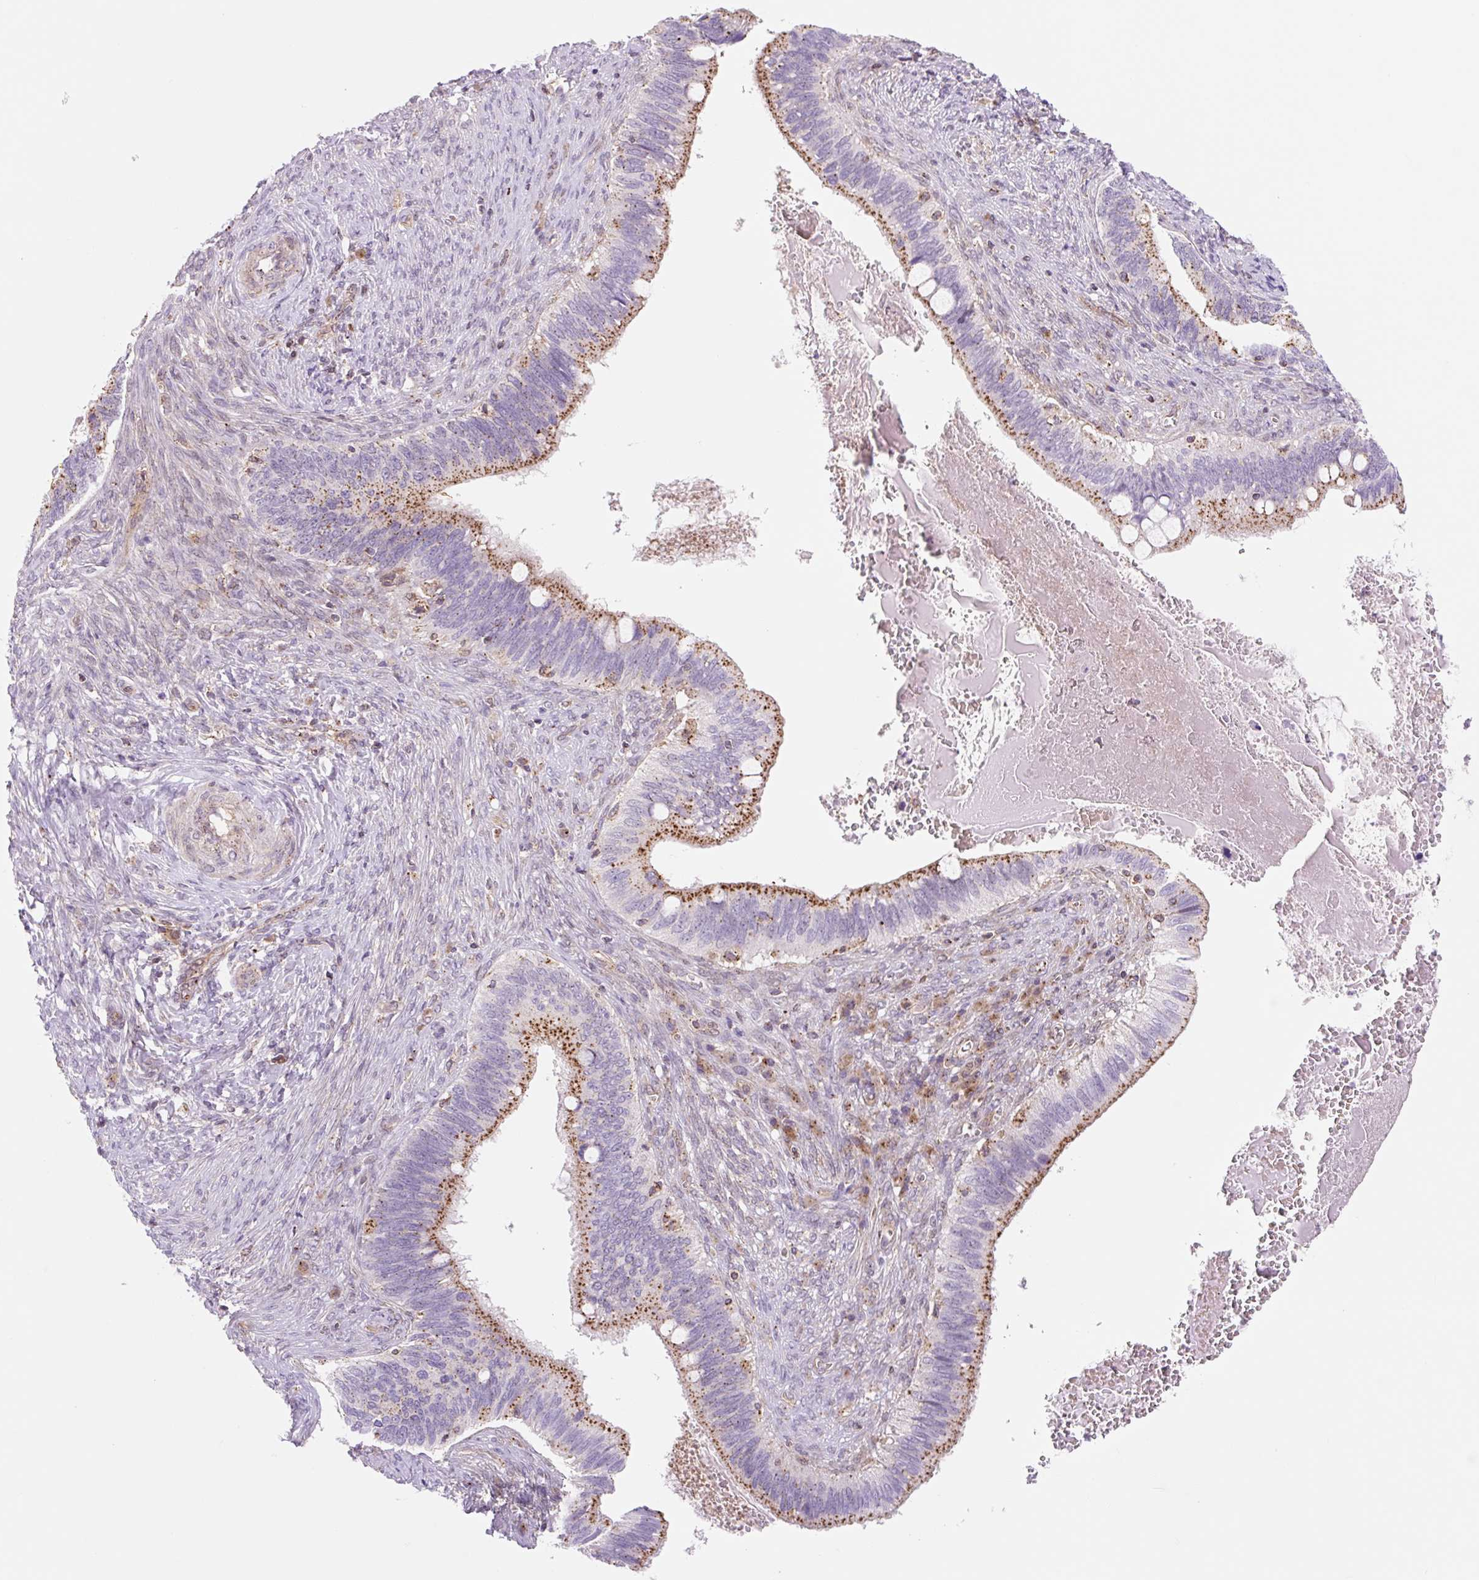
{"staining": {"intensity": "strong", "quantity": "25%-75%", "location": "cytoplasmic/membranous"}, "tissue": "cervical cancer", "cell_type": "Tumor cells", "image_type": "cancer", "snomed": [{"axis": "morphology", "description": "Adenocarcinoma, NOS"}, {"axis": "topography", "description": "Cervix"}], "caption": "This photomicrograph exhibits immunohistochemistry (IHC) staining of human cervical cancer, with high strong cytoplasmic/membranous staining in about 25%-75% of tumor cells.", "gene": "VPS4A", "patient": {"sex": "female", "age": 42}}